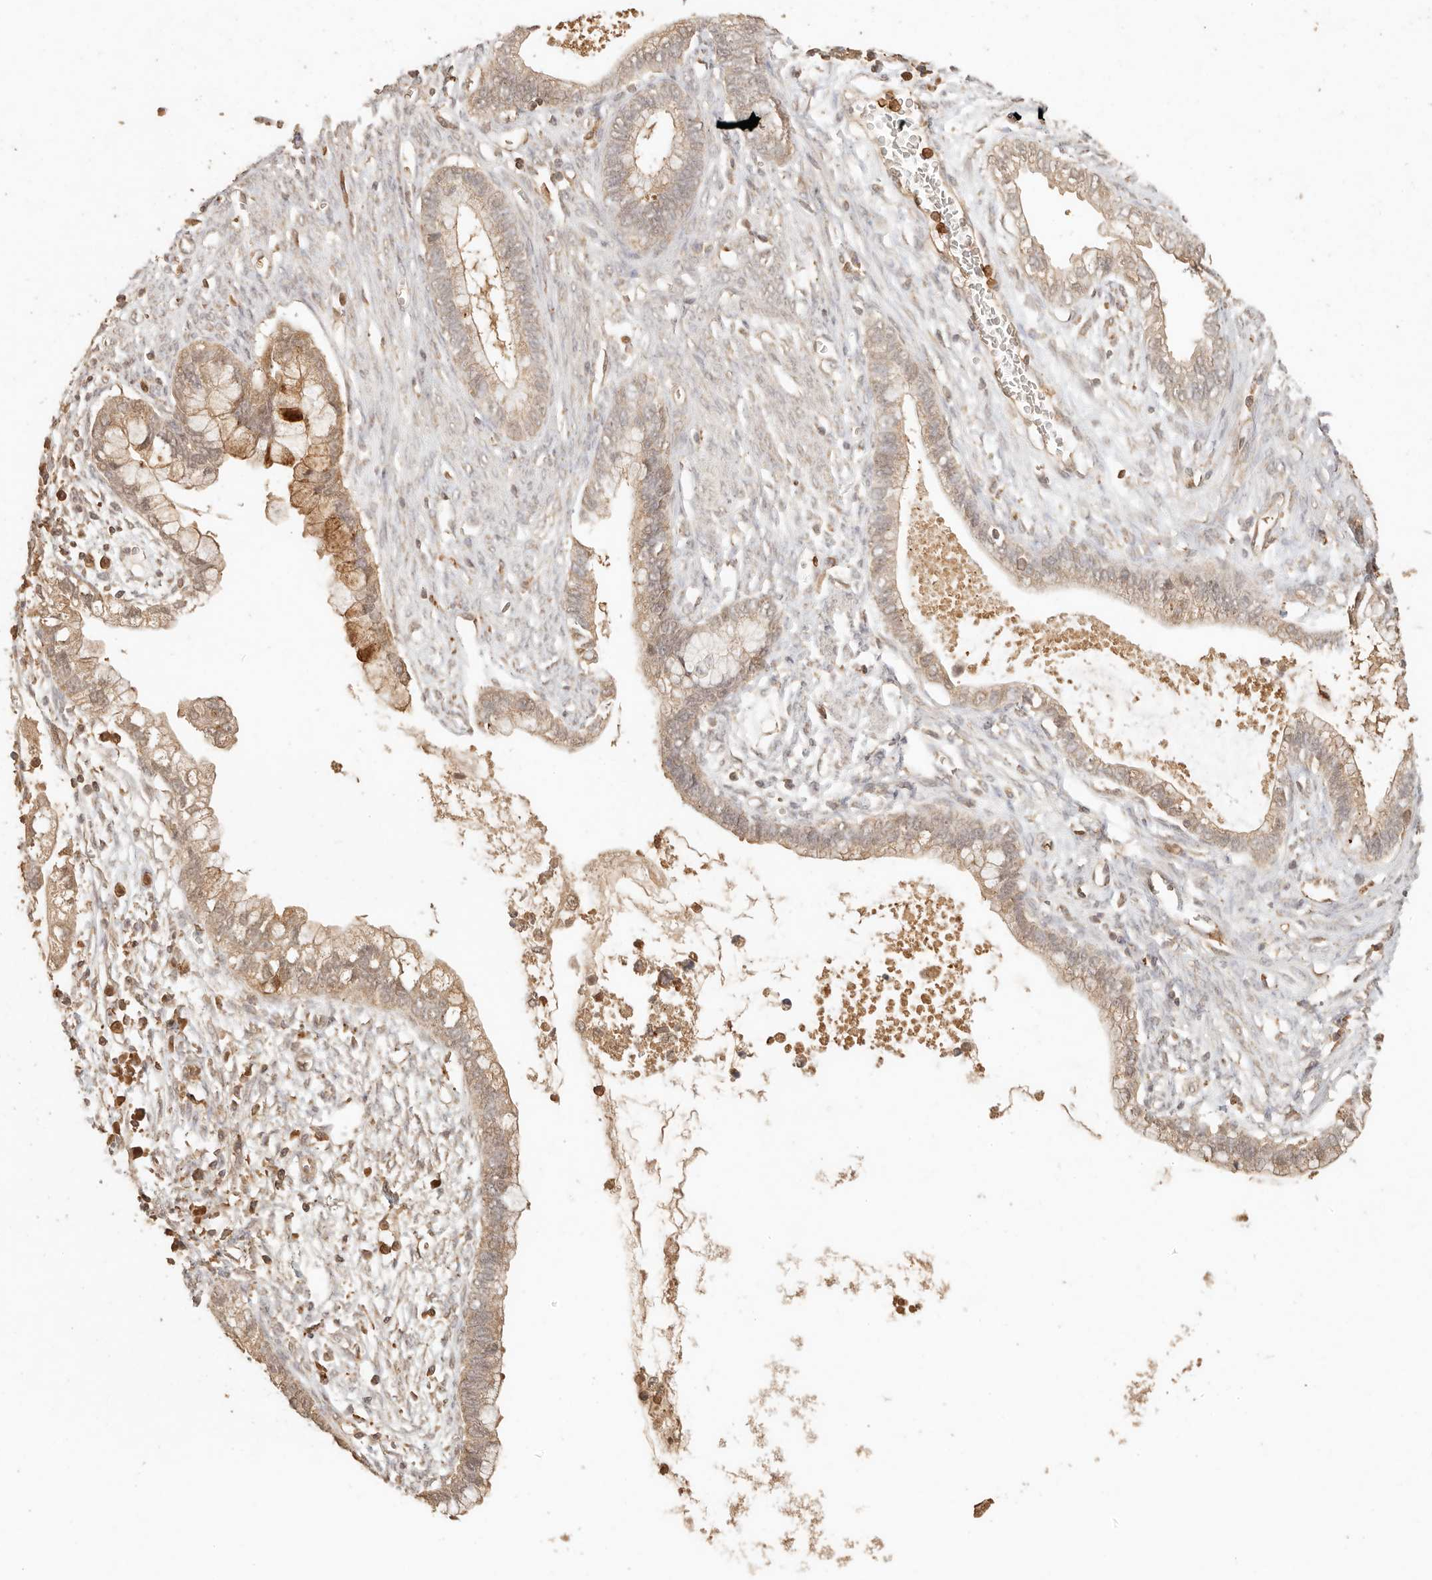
{"staining": {"intensity": "weak", "quantity": ">75%", "location": "cytoplasmic/membranous"}, "tissue": "cervical cancer", "cell_type": "Tumor cells", "image_type": "cancer", "snomed": [{"axis": "morphology", "description": "Adenocarcinoma, NOS"}, {"axis": "topography", "description": "Cervix"}], "caption": "Protein expression analysis of cervical cancer (adenocarcinoma) demonstrates weak cytoplasmic/membranous positivity in approximately >75% of tumor cells. The staining was performed using DAB, with brown indicating positive protein expression. Nuclei are stained blue with hematoxylin.", "gene": "INTS11", "patient": {"sex": "female", "age": 44}}